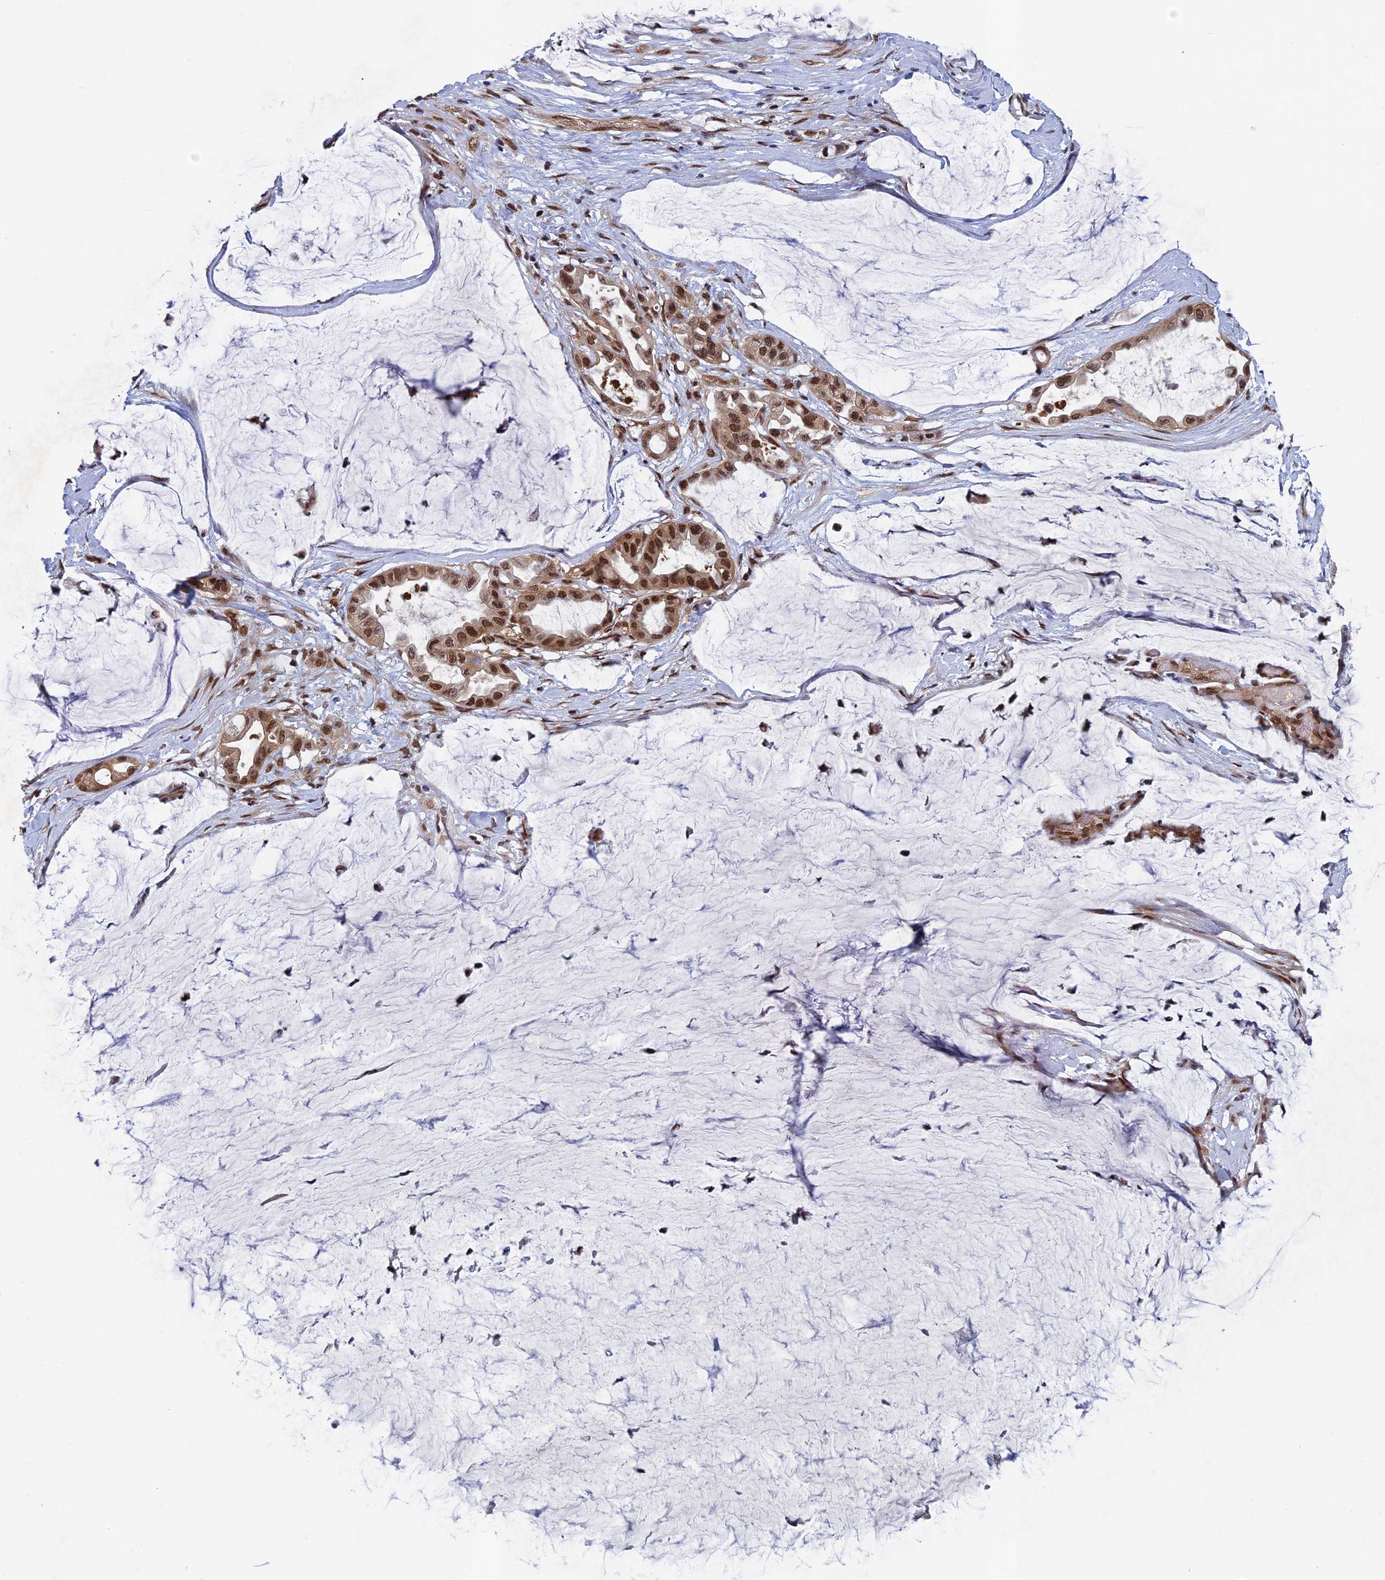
{"staining": {"intensity": "moderate", "quantity": ">75%", "location": "nuclear"}, "tissue": "ovarian cancer", "cell_type": "Tumor cells", "image_type": "cancer", "snomed": [{"axis": "morphology", "description": "Cystadenocarcinoma, mucinous, NOS"}, {"axis": "topography", "description": "Ovary"}], "caption": "DAB immunohistochemical staining of human ovarian mucinous cystadenocarcinoma displays moderate nuclear protein expression in about >75% of tumor cells. Nuclei are stained in blue.", "gene": "FAM53C", "patient": {"sex": "female", "age": 39}}